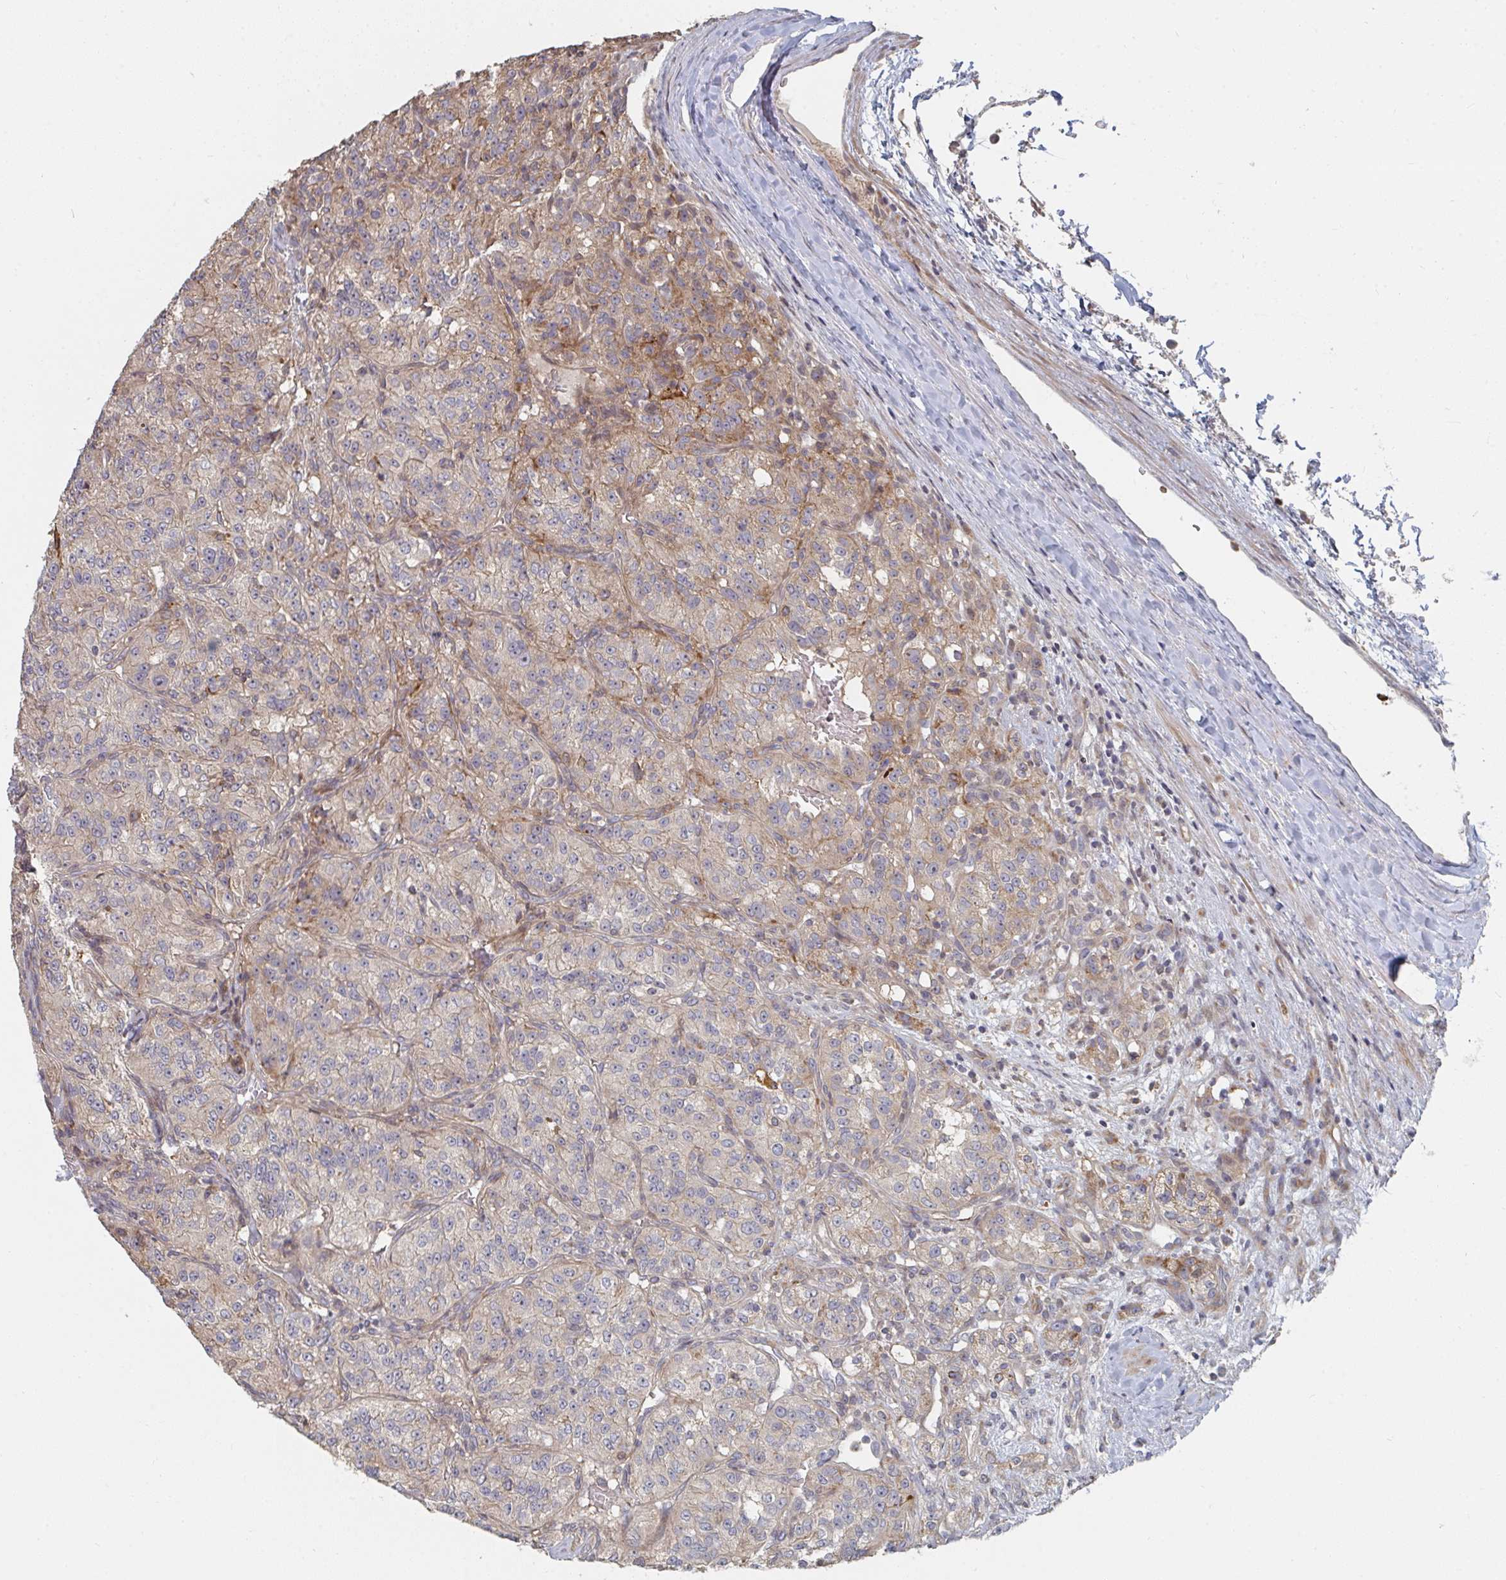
{"staining": {"intensity": "weak", "quantity": ">75%", "location": "cytoplasmic/membranous"}, "tissue": "renal cancer", "cell_type": "Tumor cells", "image_type": "cancer", "snomed": [{"axis": "morphology", "description": "Adenocarcinoma, NOS"}, {"axis": "topography", "description": "Kidney"}], "caption": "A low amount of weak cytoplasmic/membranous staining is present in about >75% of tumor cells in renal cancer (adenocarcinoma) tissue.", "gene": "PTEN", "patient": {"sex": "female", "age": 63}}